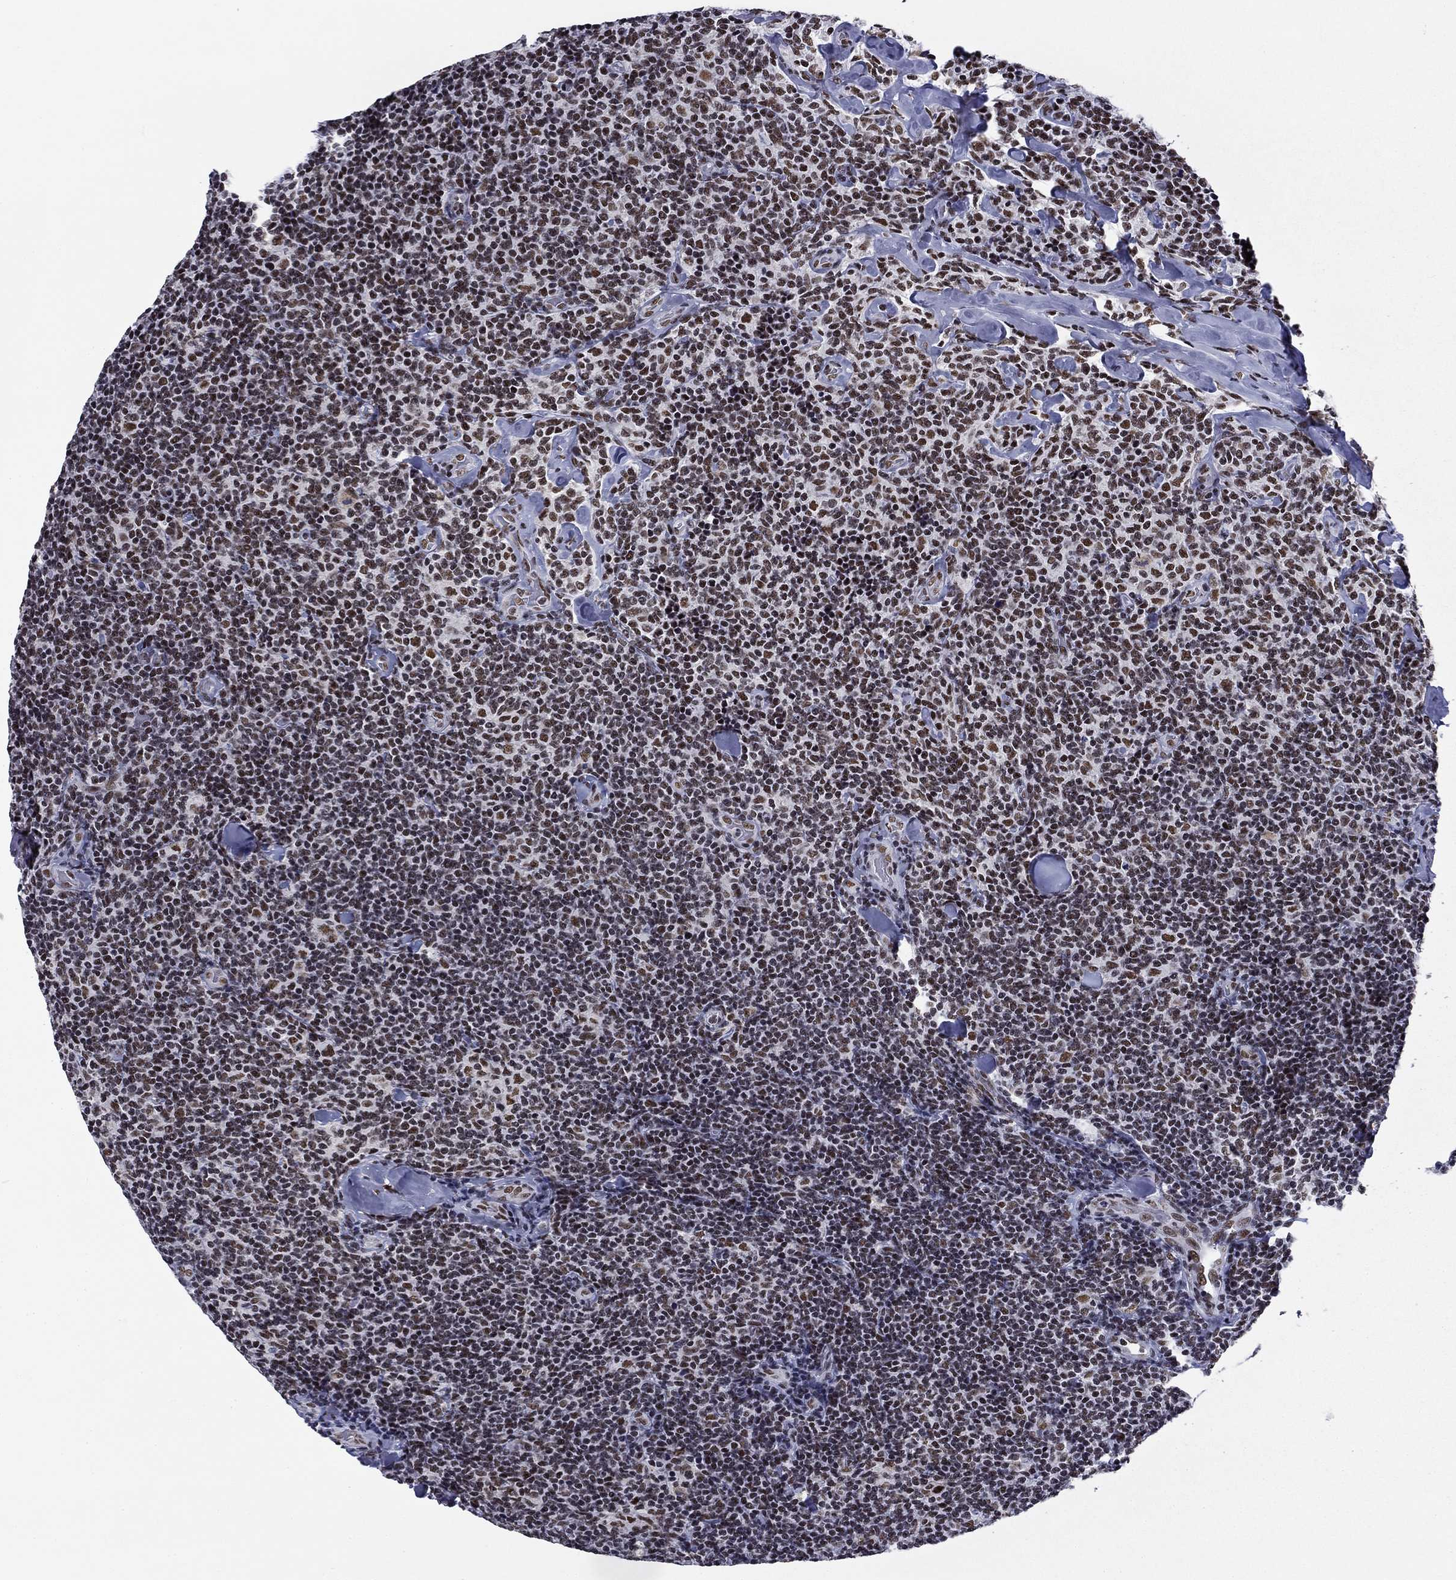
{"staining": {"intensity": "moderate", "quantity": "25%-75%", "location": "nuclear"}, "tissue": "lymphoma", "cell_type": "Tumor cells", "image_type": "cancer", "snomed": [{"axis": "morphology", "description": "Malignant lymphoma, non-Hodgkin's type, Low grade"}, {"axis": "topography", "description": "Lymph node"}], "caption": "Protein expression analysis of human low-grade malignant lymphoma, non-Hodgkin's type reveals moderate nuclear positivity in about 25%-75% of tumor cells.", "gene": "ETV5", "patient": {"sex": "female", "age": 56}}